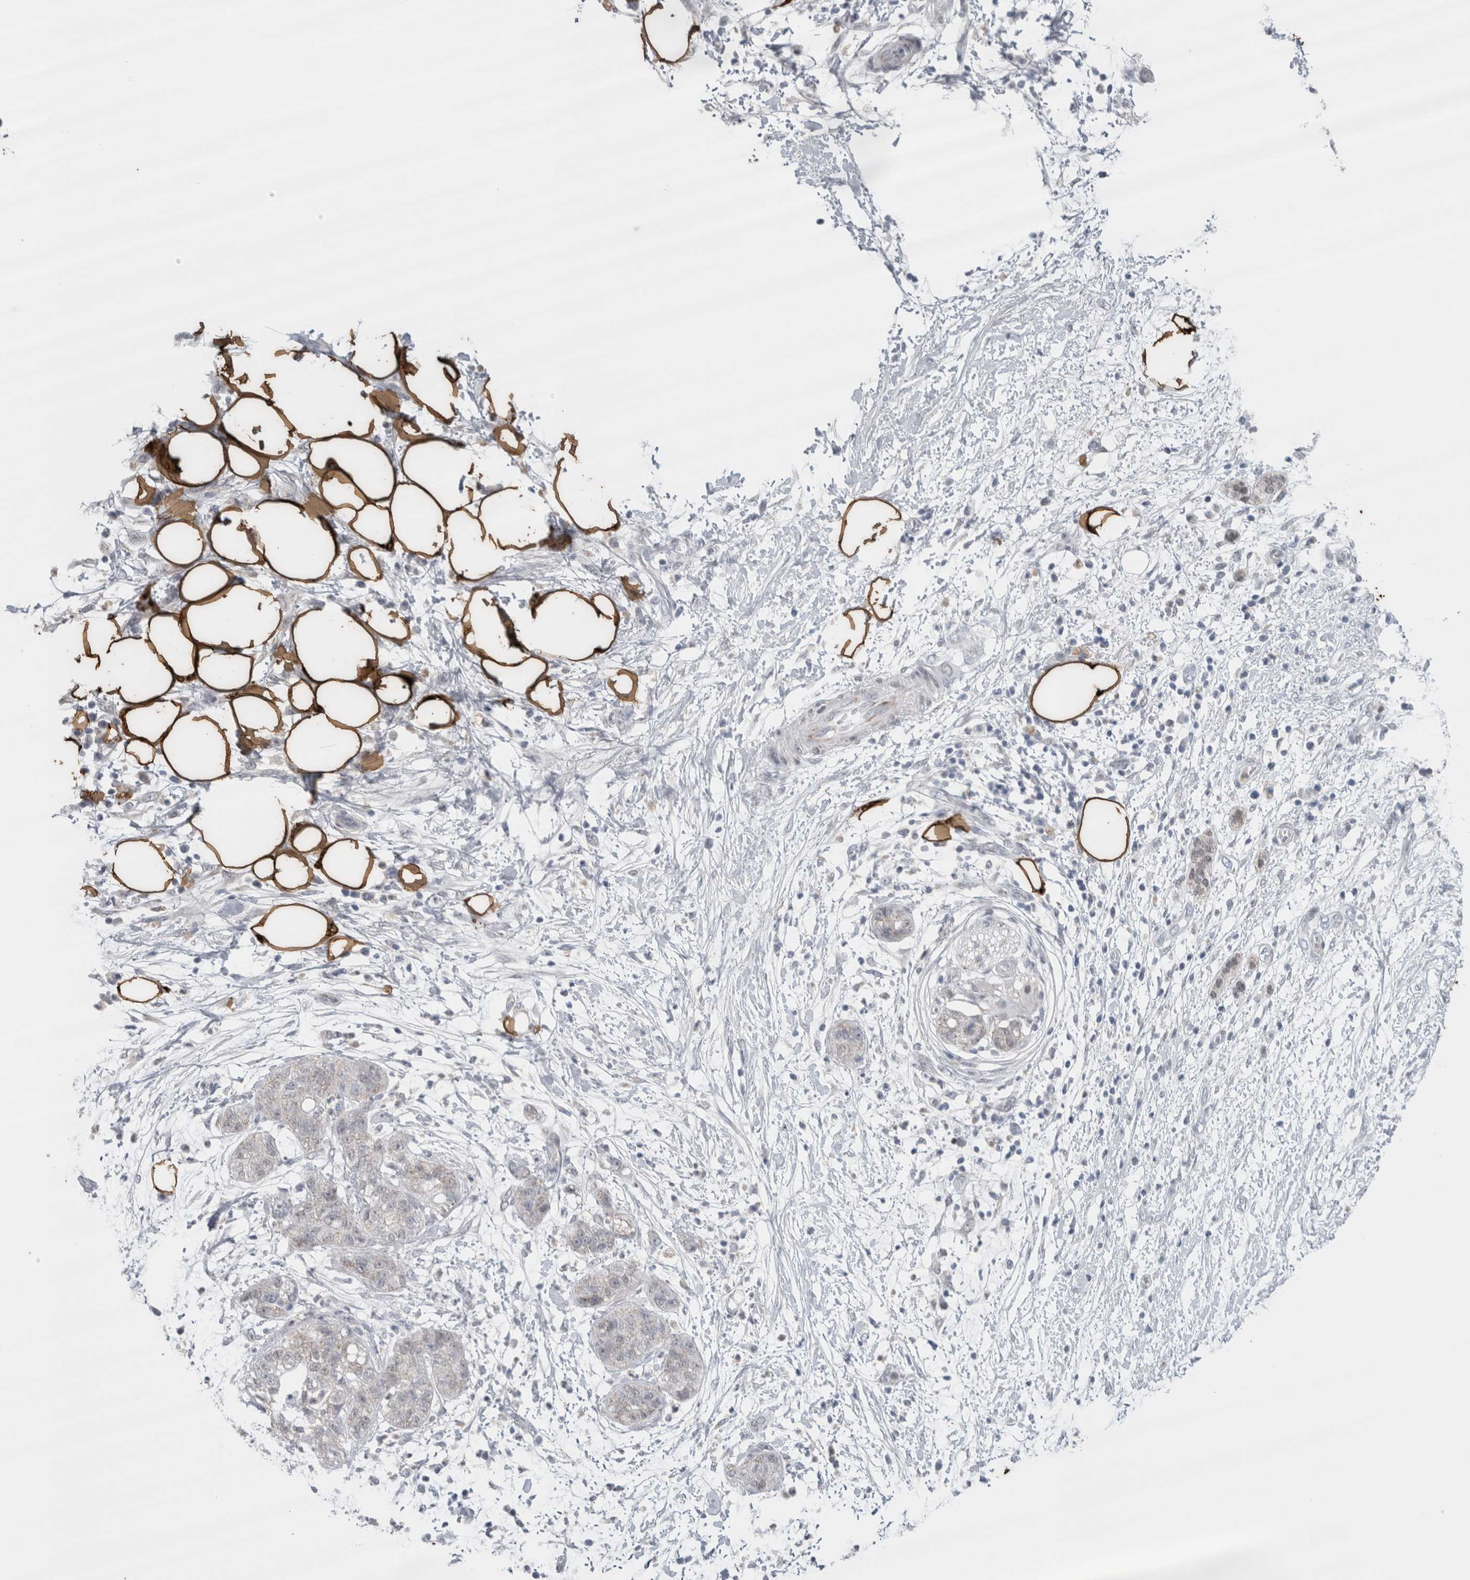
{"staining": {"intensity": "negative", "quantity": "none", "location": "none"}, "tissue": "pancreatic cancer", "cell_type": "Tumor cells", "image_type": "cancer", "snomed": [{"axis": "morphology", "description": "Adenocarcinoma, NOS"}, {"axis": "topography", "description": "Pancreas"}], "caption": "DAB immunohistochemical staining of pancreatic cancer (adenocarcinoma) displays no significant expression in tumor cells. Nuclei are stained in blue.", "gene": "PLIN1", "patient": {"sex": "female", "age": 78}}